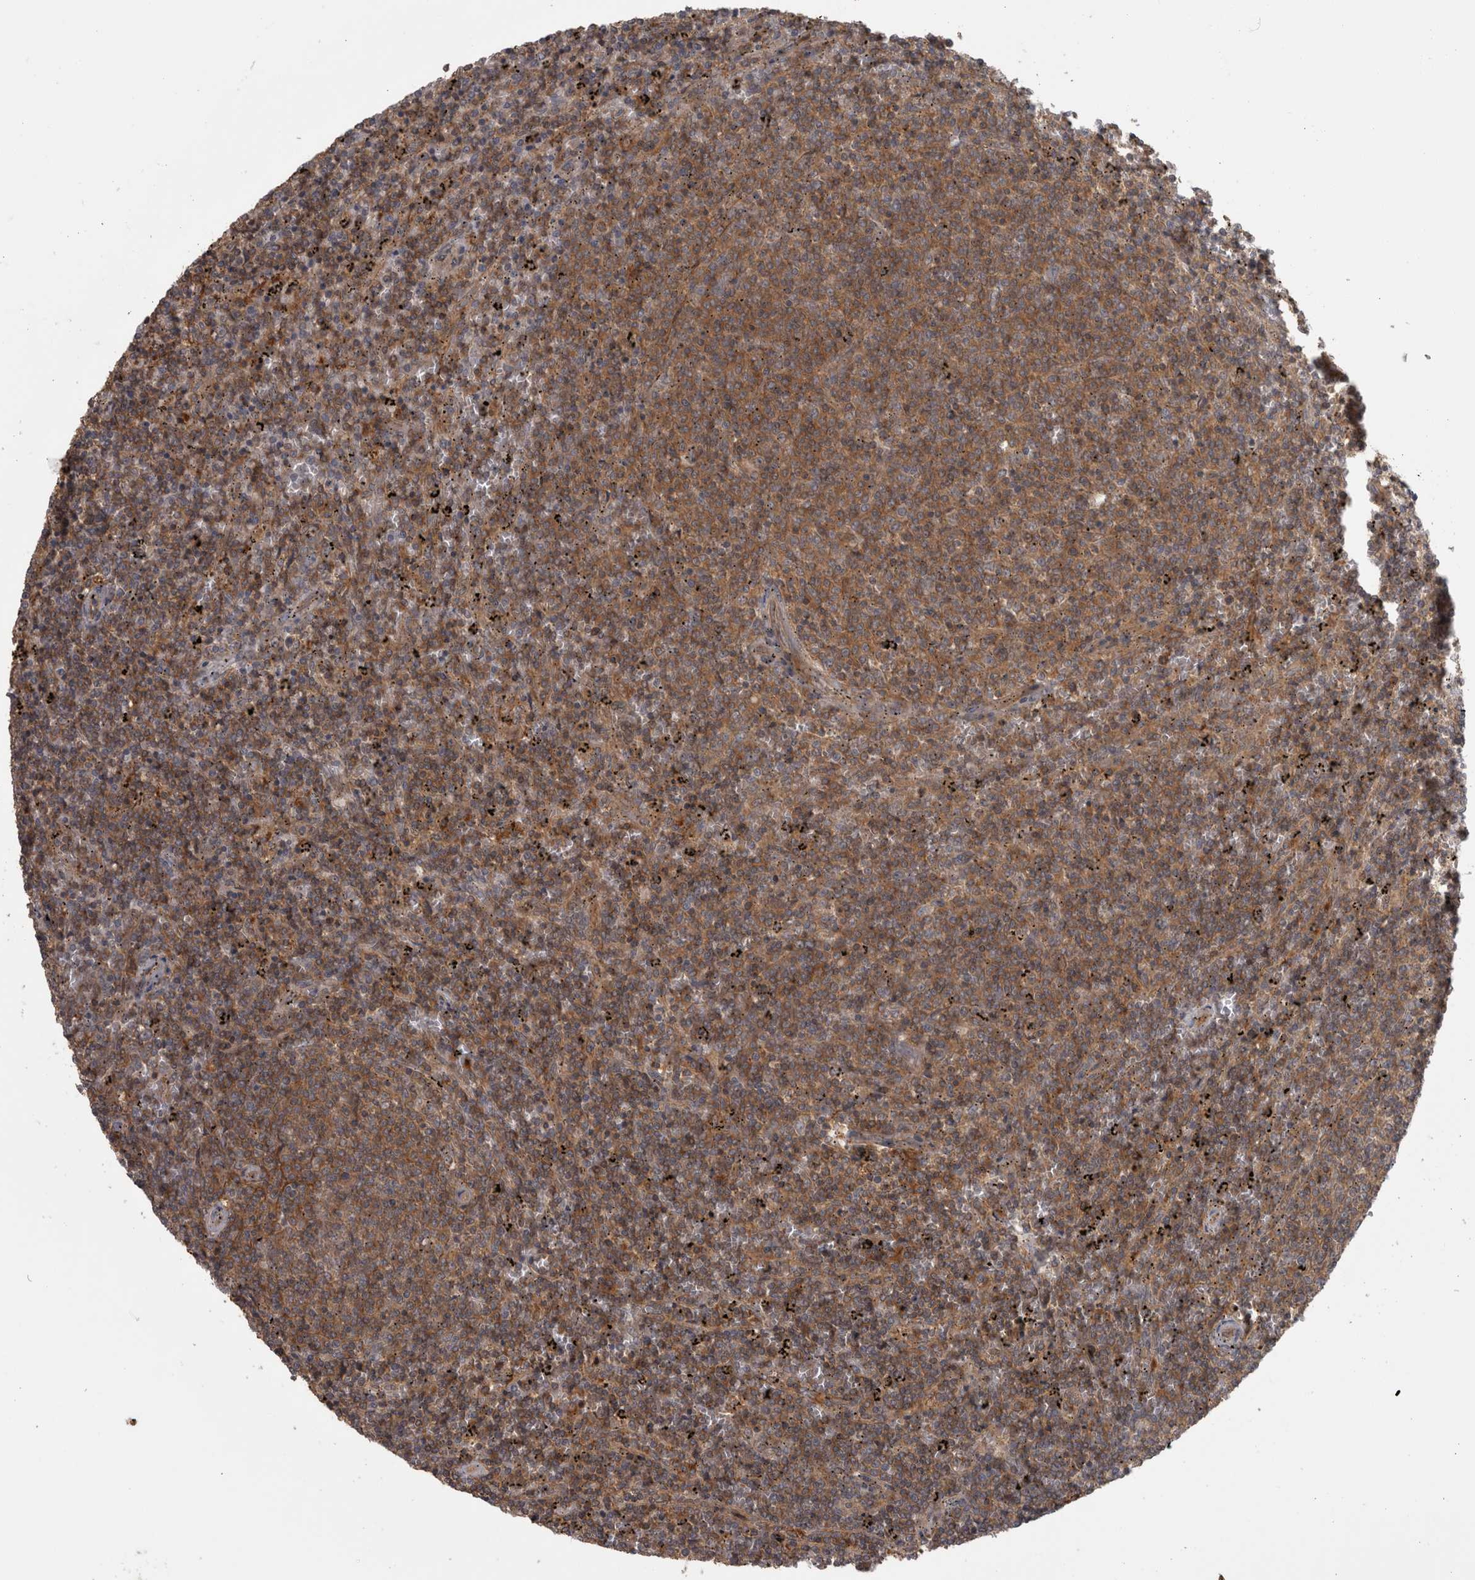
{"staining": {"intensity": "moderate", "quantity": ">75%", "location": "cytoplasmic/membranous"}, "tissue": "lymphoma", "cell_type": "Tumor cells", "image_type": "cancer", "snomed": [{"axis": "morphology", "description": "Malignant lymphoma, non-Hodgkin's type, Low grade"}, {"axis": "topography", "description": "Spleen"}], "caption": "The photomicrograph shows immunohistochemical staining of lymphoma. There is moderate cytoplasmic/membranous staining is present in approximately >75% of tumor cells.", "gene": "MICU3", "patient": {"sex": "female", "age": 50}}